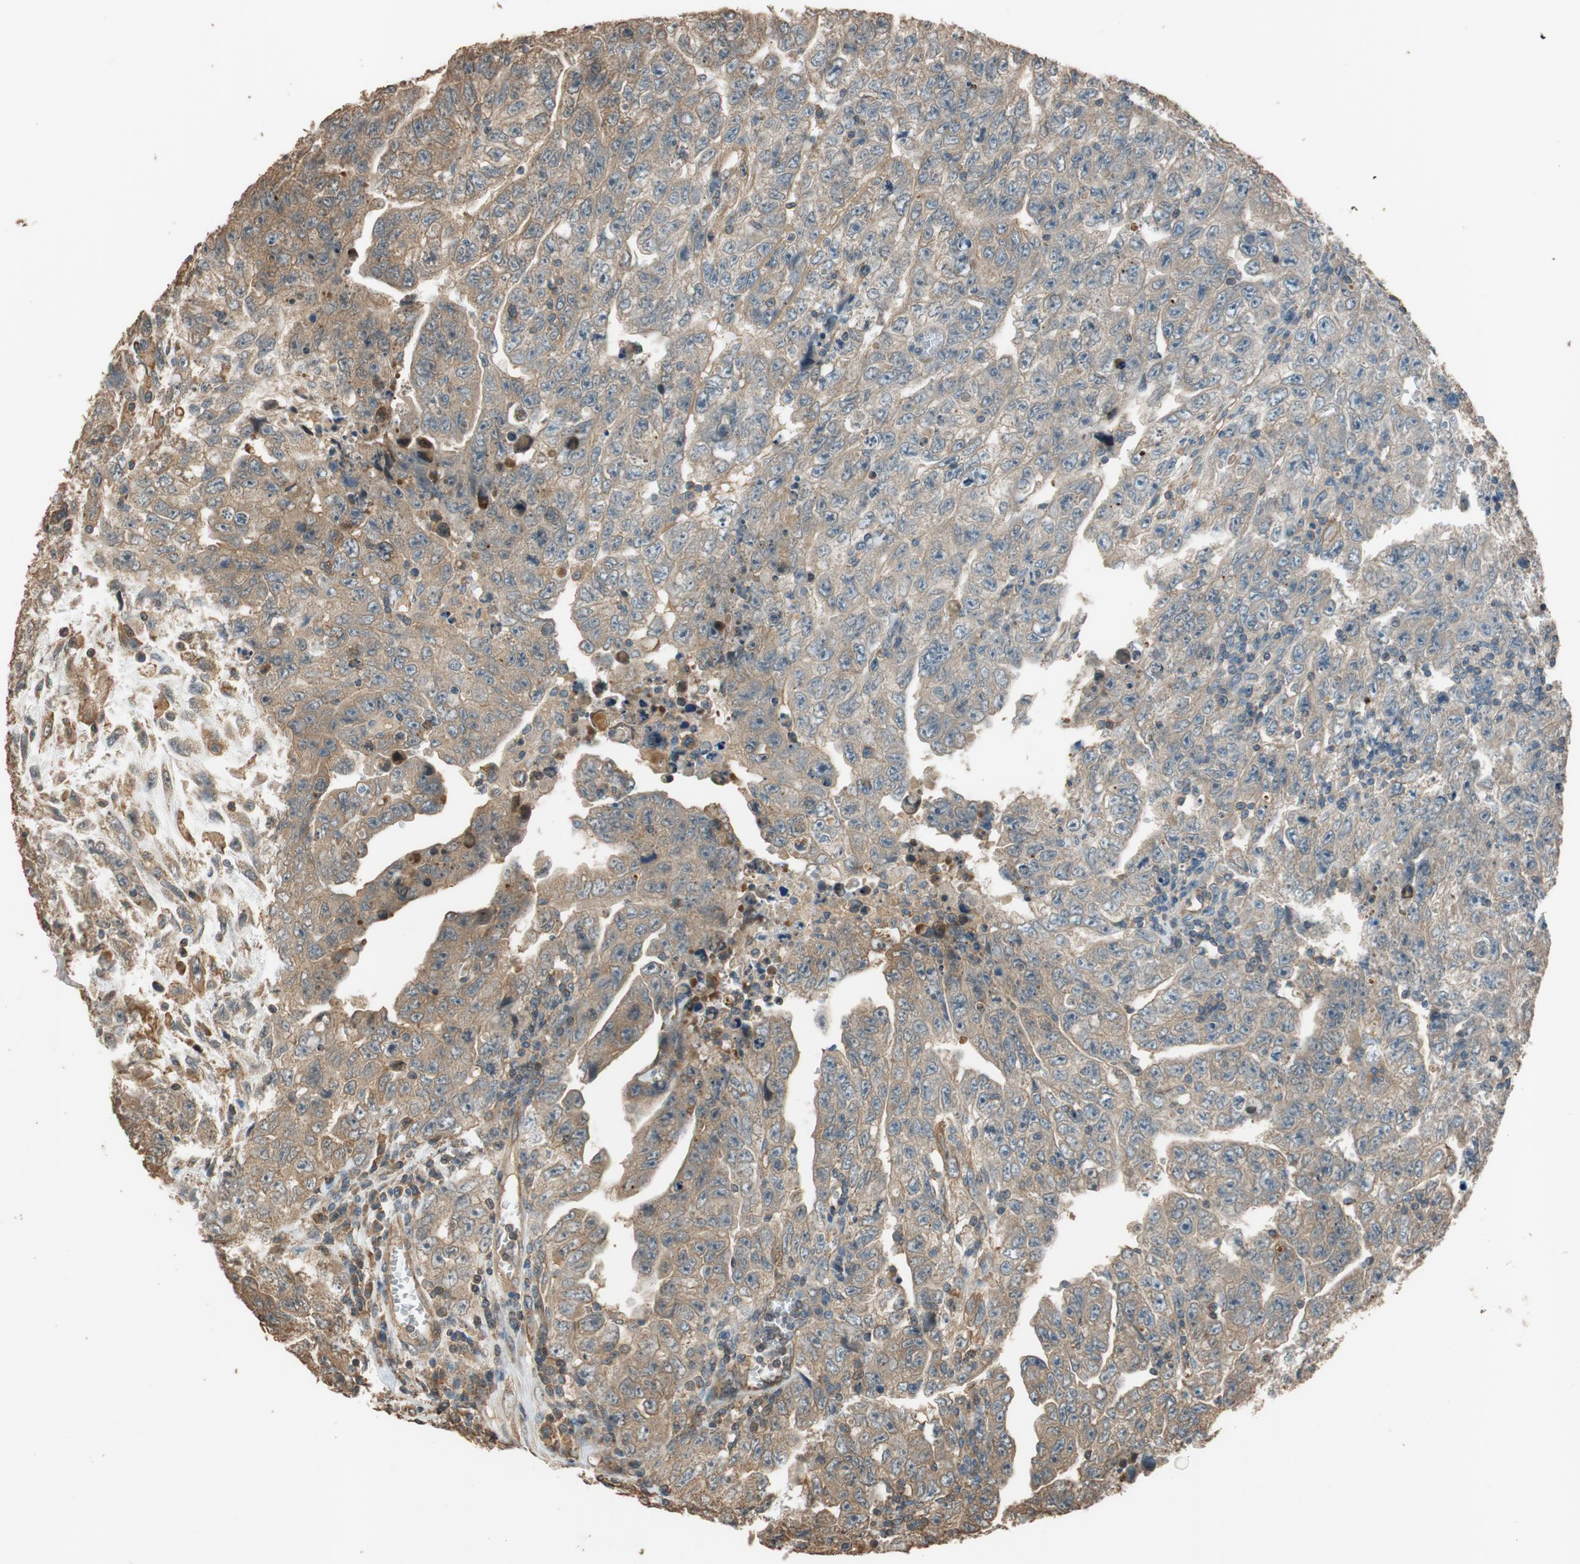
{"staining": {"intensity": "weak", "quantity": "25%-75%", "location": "cytoplasmic/membranous"}, "tissue": "testis cancer", "cell_type": "Tumor cells", "image_type": "cancer", "snomed": [{"axis": "morphology", "description": "Carcinoma, Embryonal, NOS"}, {"axis": "topography", "description": "Testis"}], "caption": "DAB immunohistochemical staining of human testis embryonal carcinoma shows weak cytoplasmic/membranous protein expression in approximately 25%-75% of tumor cells.", "gene": "MST1R", "patient": {"sex": "male", "age": 28}}